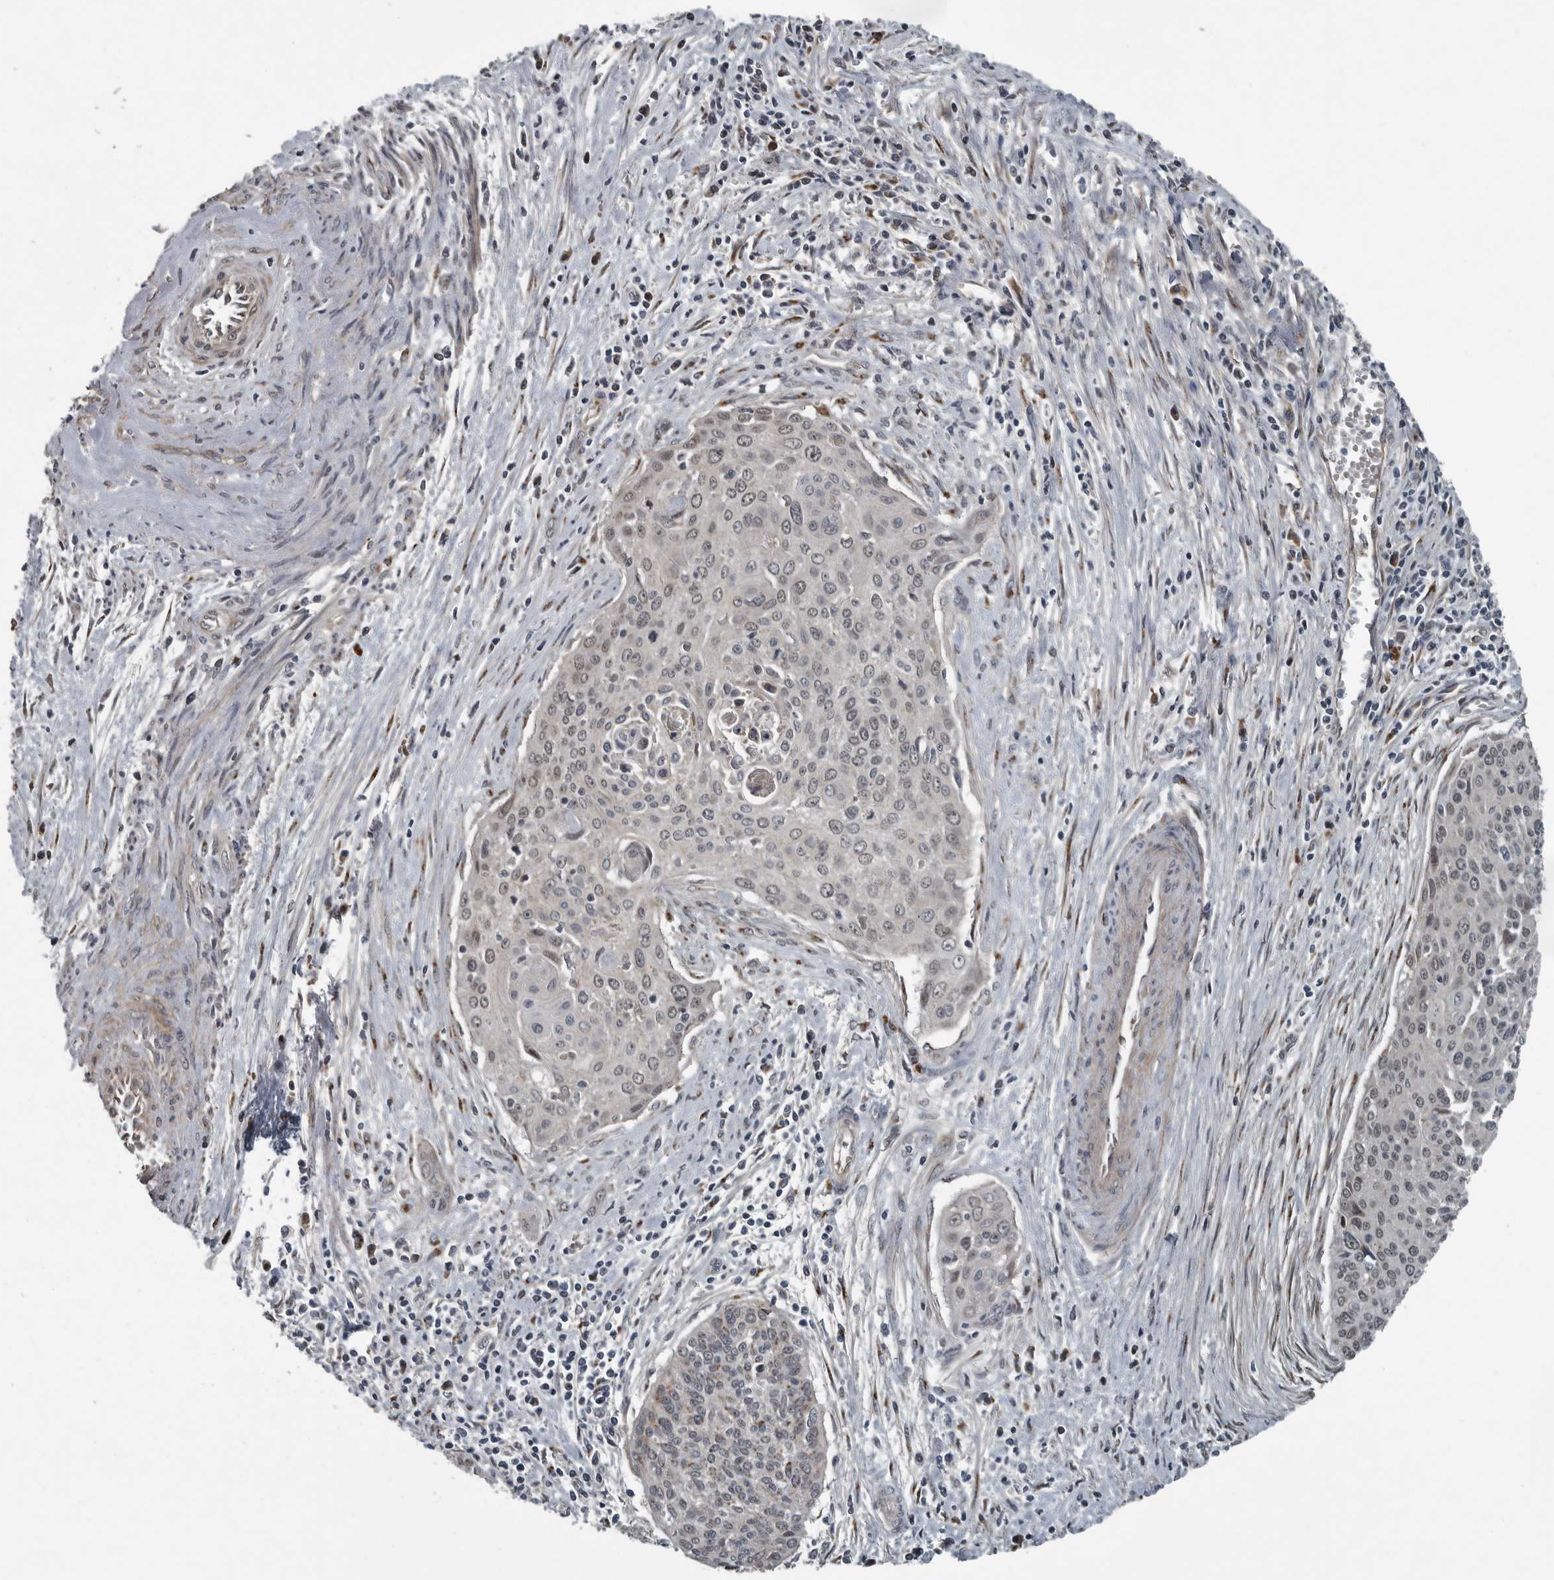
{"staining": {"intensity": "weak", "quantity": "<25%", "location": "nuclear"}, "tissue": "cervical cancer", "cell_type": "Tumor cells", "image_type": "cancer", "snomed": [{"axis": "morphology", "description": "Squamous cell carcinoma, NOS"}, {"axis": "topography", "description": "Cervix"}], "caption": "Immunohistochemistry photomicrograph of neoplastic tissue: cervical cancer stained with DAB reveals no significant protein expression in tumor cells.", "gene": "ZNF345", "patient": {"sex": "female", "age": 55}}